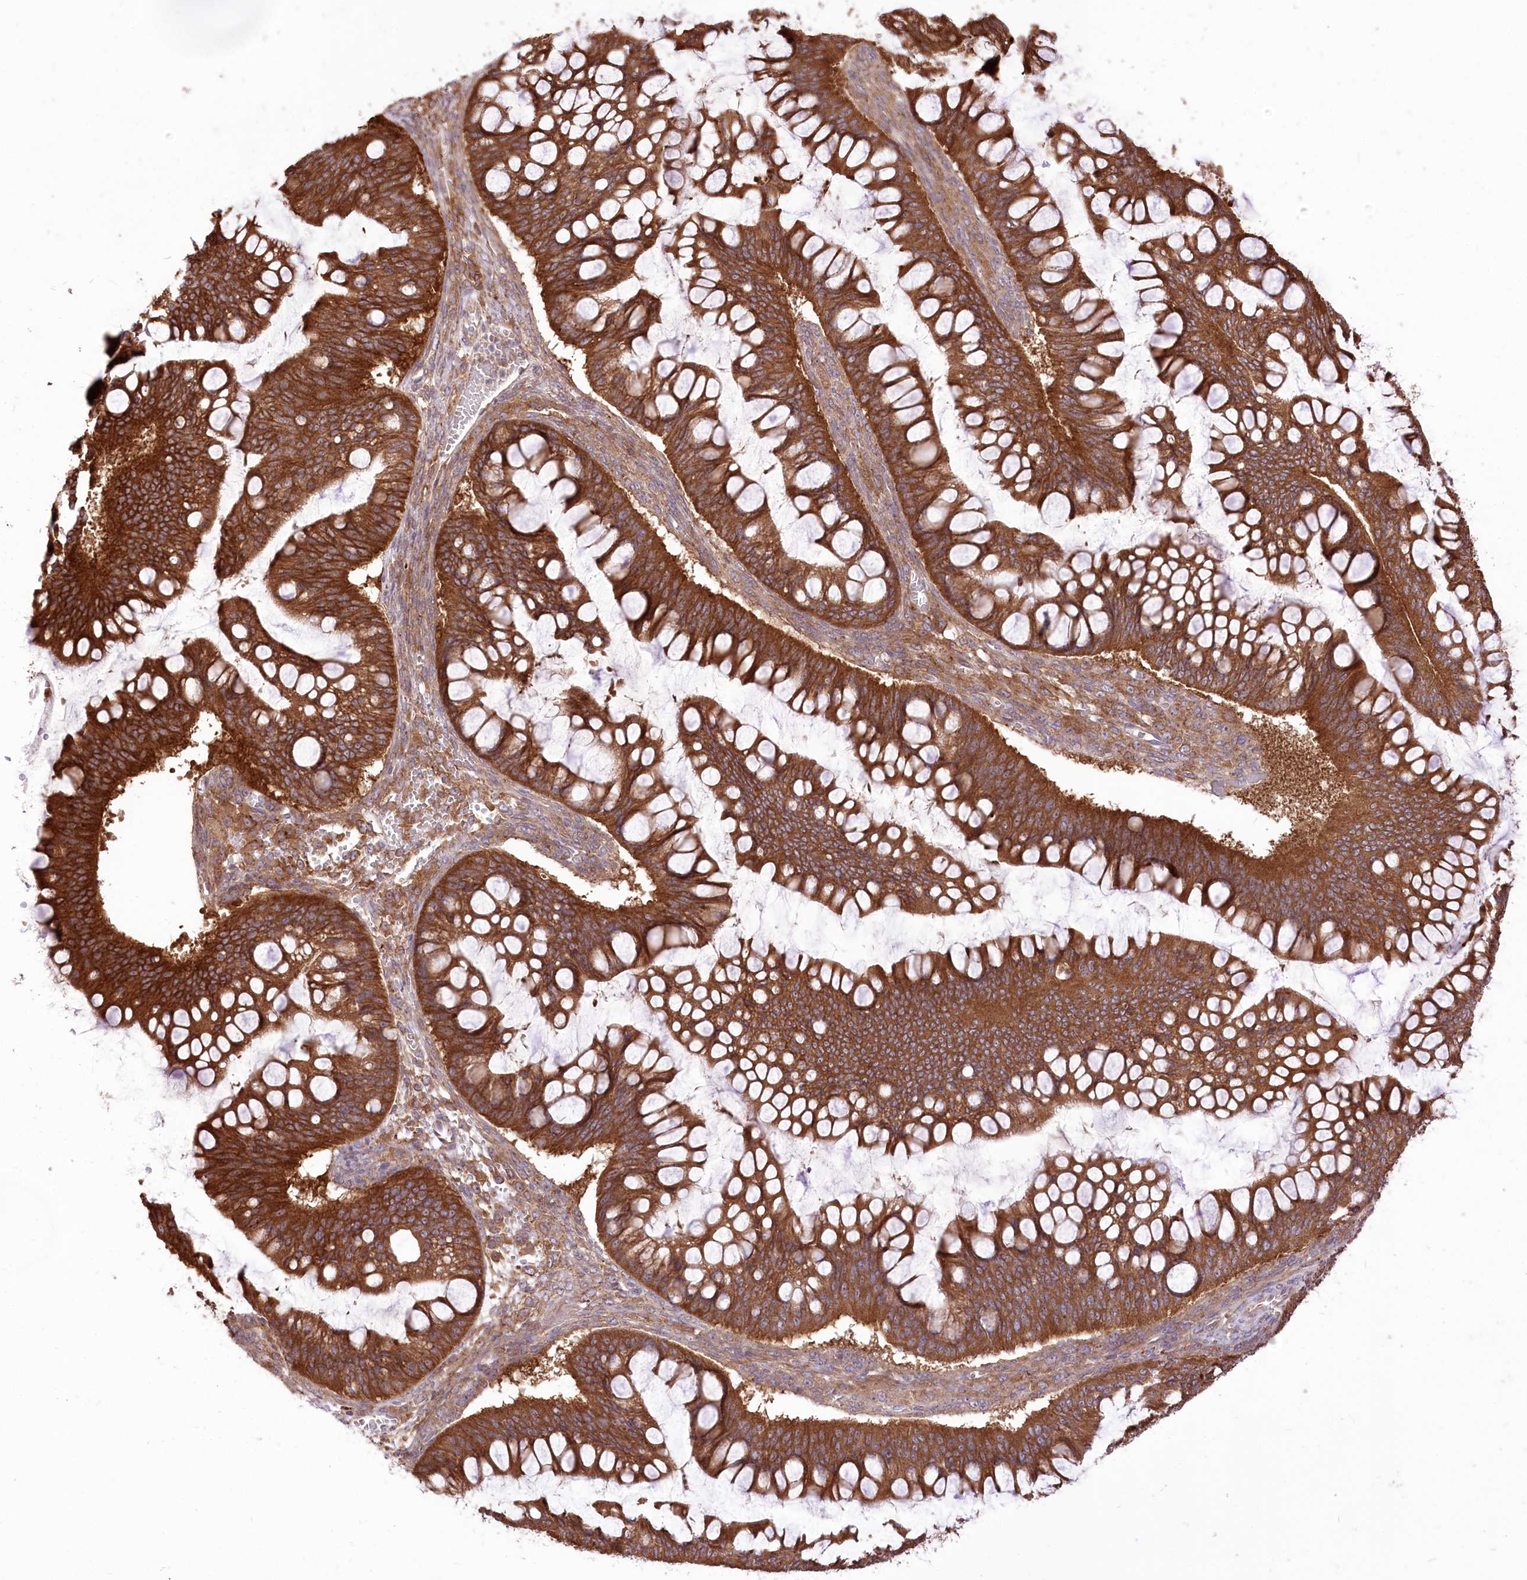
{"staining": {"intensity": "strong", "quantity": ">75%", "location": "cytoplasmic/membranous"}, "tissue": "ovarian cancer", "cell_type": "Tumor cells", "image_type": "cancer", "snomed": [{"axis": "morphology", "description": "Cystadenocarcinoma, mucinous, NOS"}, {"axis": "topography", "description": "Ovary"}], "caption": "Tumor cells demonstrate high levels of strong cytoplasmic/membranous positivity in about >75% of cells in human ovarian cancer.", "gene": "XYLB", "patient": {"sex": "female", "age": 73}}